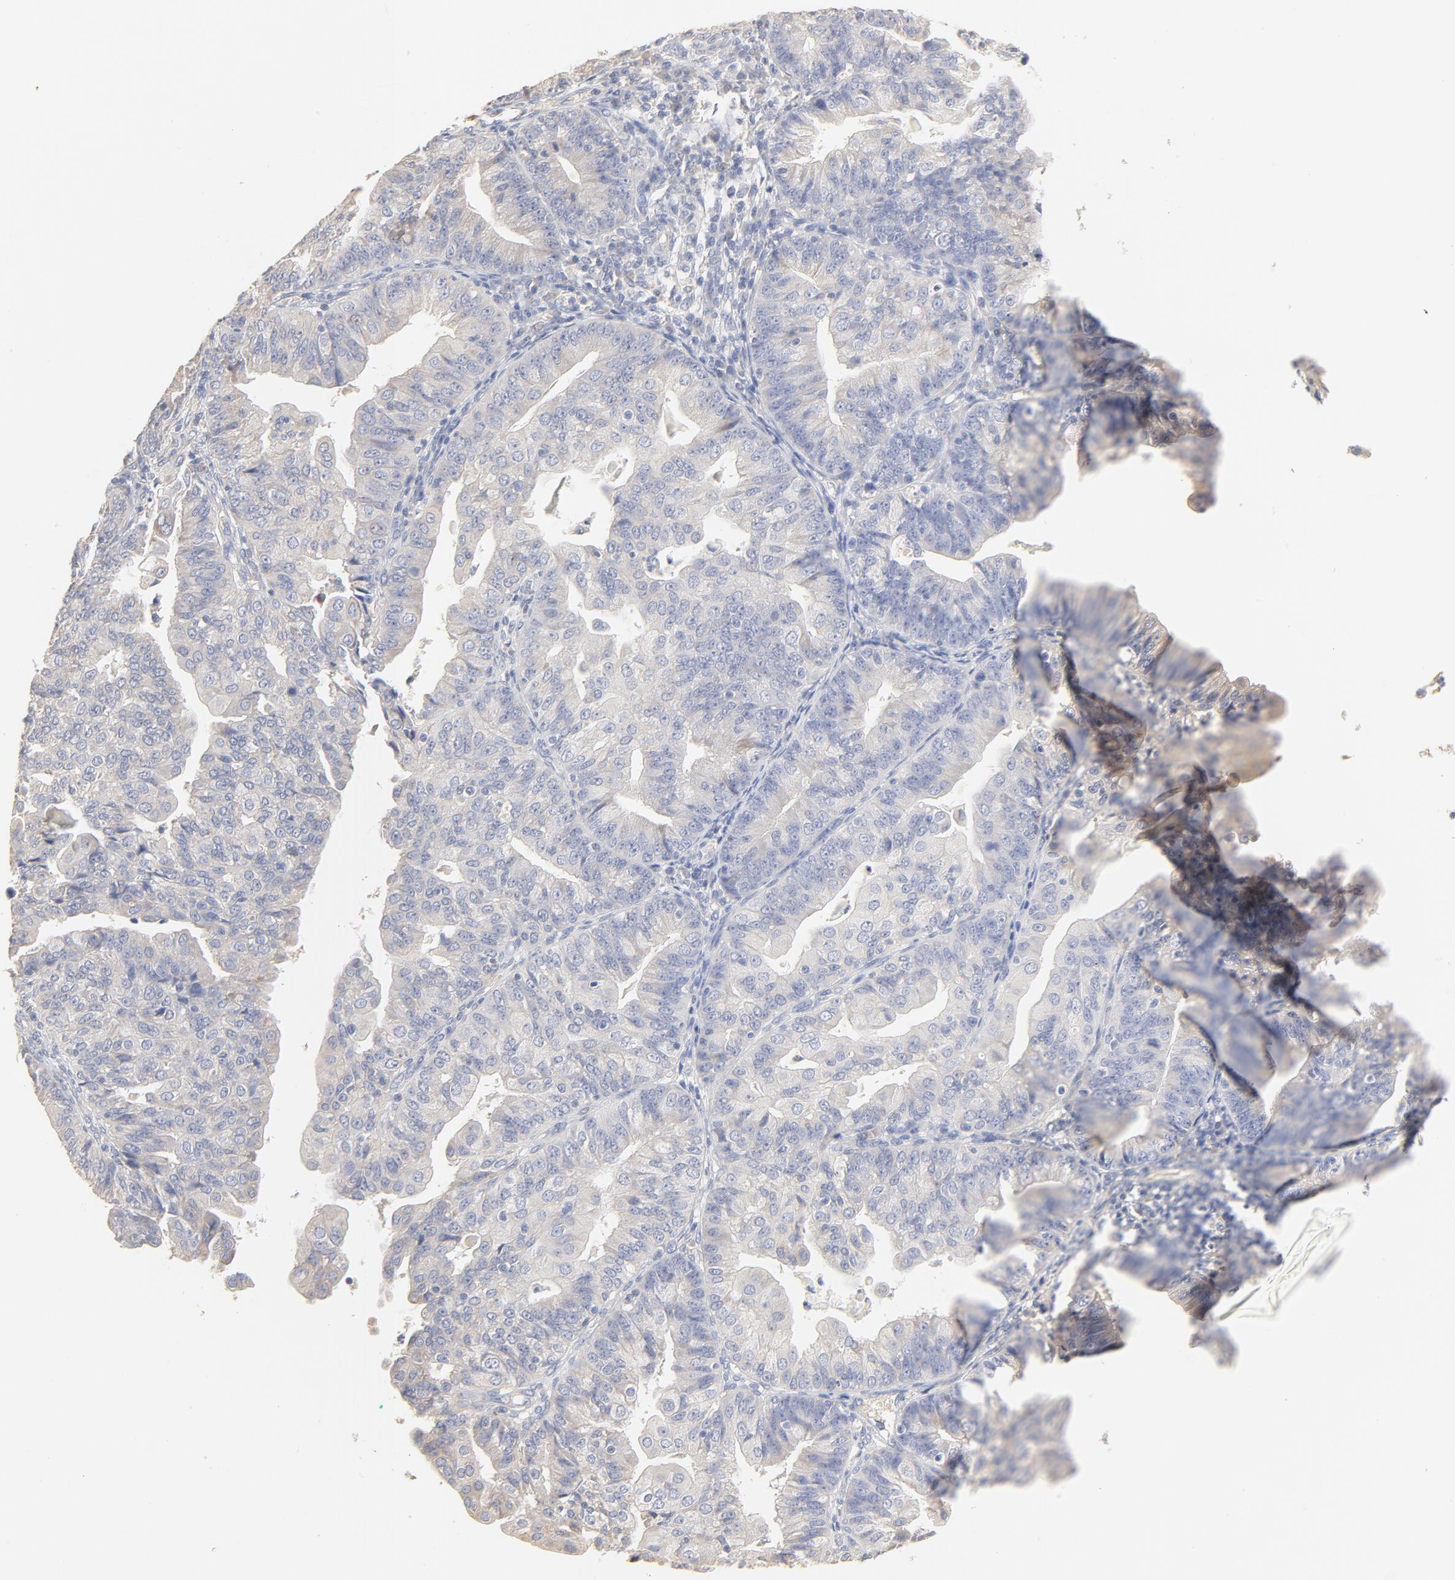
{"staining": {"intensity": "negative", "quantity": "none", "location": "none"}, "tissue": "endometrial cancer", "cell_type": "Tumor cells", "image_type": "cancer", "snomed": [{"axis": "morphology", "description": "Adenocarcinoma, NOS"}, {"axis": "topography", "description": "Endometrium"}], "caption": "Tumor cells show no significant protein expression in endometrial adenocarcinoma.", "gene": "FCGBP", "patient": {"sex": "female", "age": 56}}